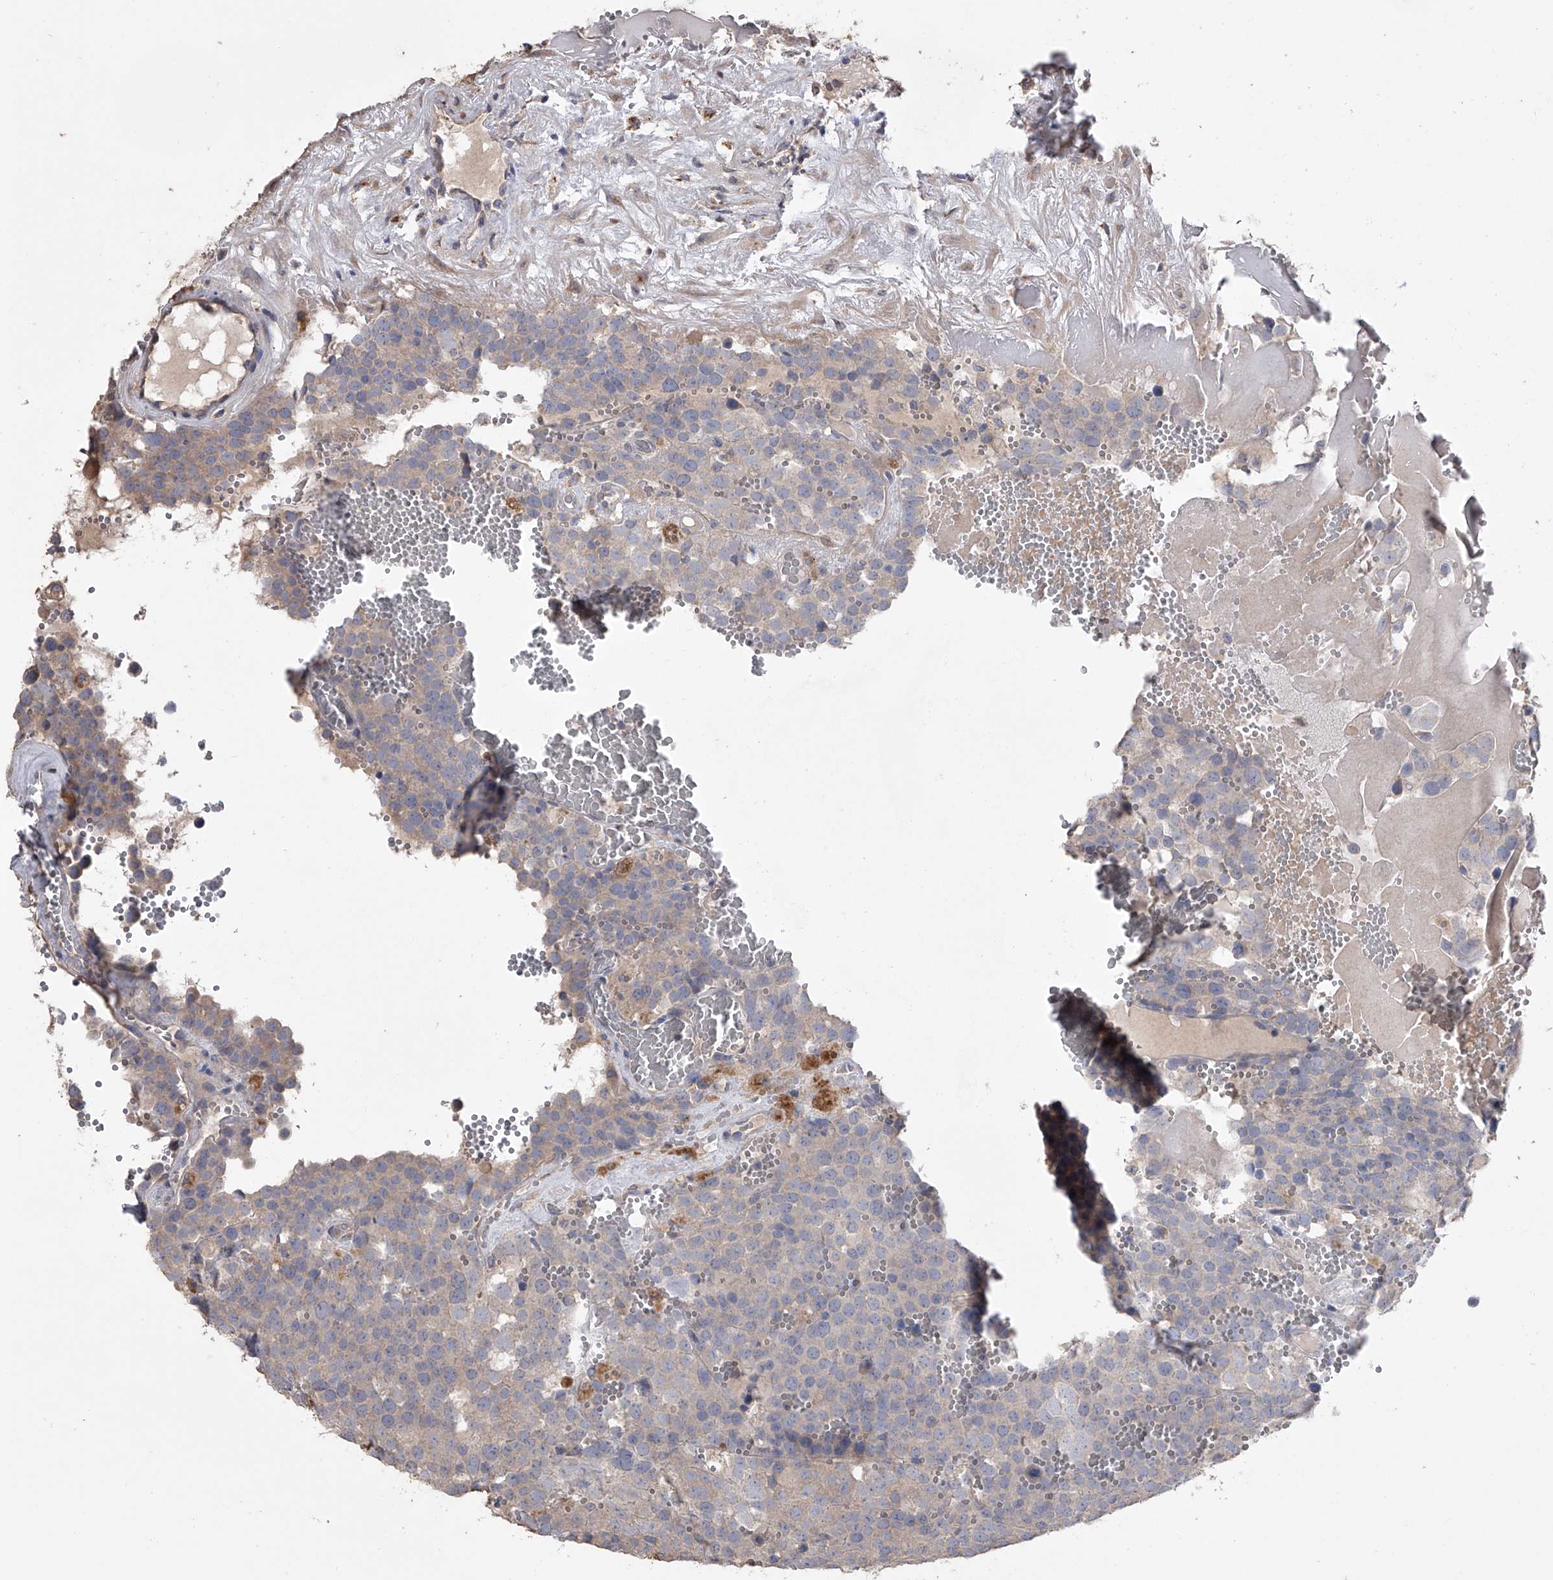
{"staining": {"intensity": "weak", "quantity": "<25%", "location": "cytoplasmic/membranous"}, "tissue": "testis cancer", "cell_type": "Tumor cells", "image_type": "cancer", "snomed": [{"axis": "morphology", "description": "Seminoma, NOS"}, {"axis": "topography", "description": "Testis"}], "caption": "High magnification brightfield microscopy of testis seminoma stained with DAB (brown) and counterstained with hematoxylin (blue): tumor cells show no significant positivity.", "gene": "ZNF343", "patient": {"sex": "male", "age": 71}}